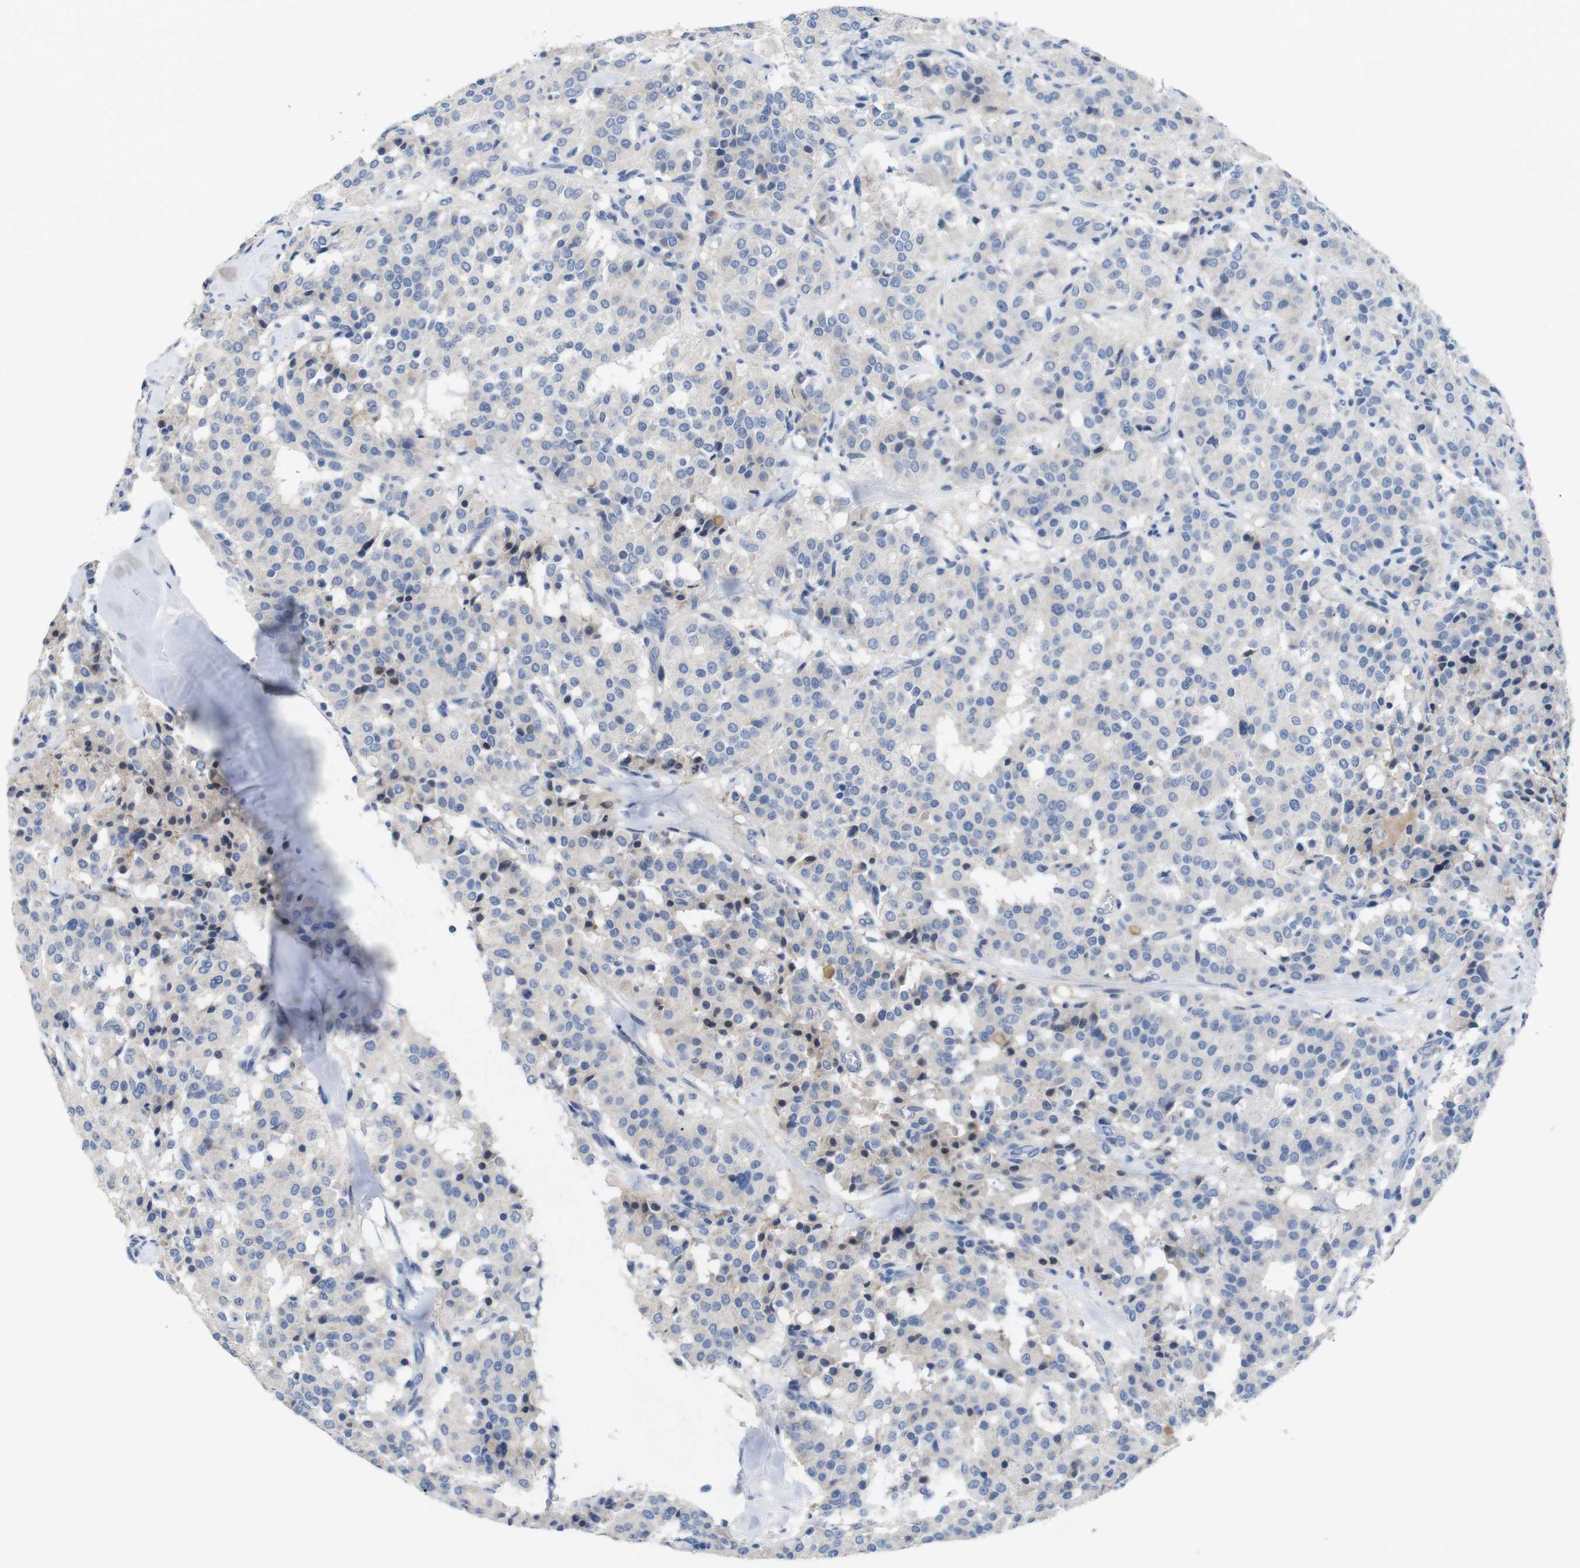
{"staining": {"intensity": "negative", "quantity": "none", "location": "none"}, "tissue": "carcinoid", "cell_type": "Tumor cells", "image_type": "cancer", "snomed": [{"axis": "morphology", "description": "Carcinoid, malignant, NOS"}, {"axis": "topography", "description": "Lung"}], "caption": "IHC micrograph of neoplastic tissue: human carcinoid stained with DAB (3,3'-diaminobenzidine) exhibits no significant protein expression in tumor cells.", "gene": "C1RL", "patient": {"sex": "male", "age": 30}}